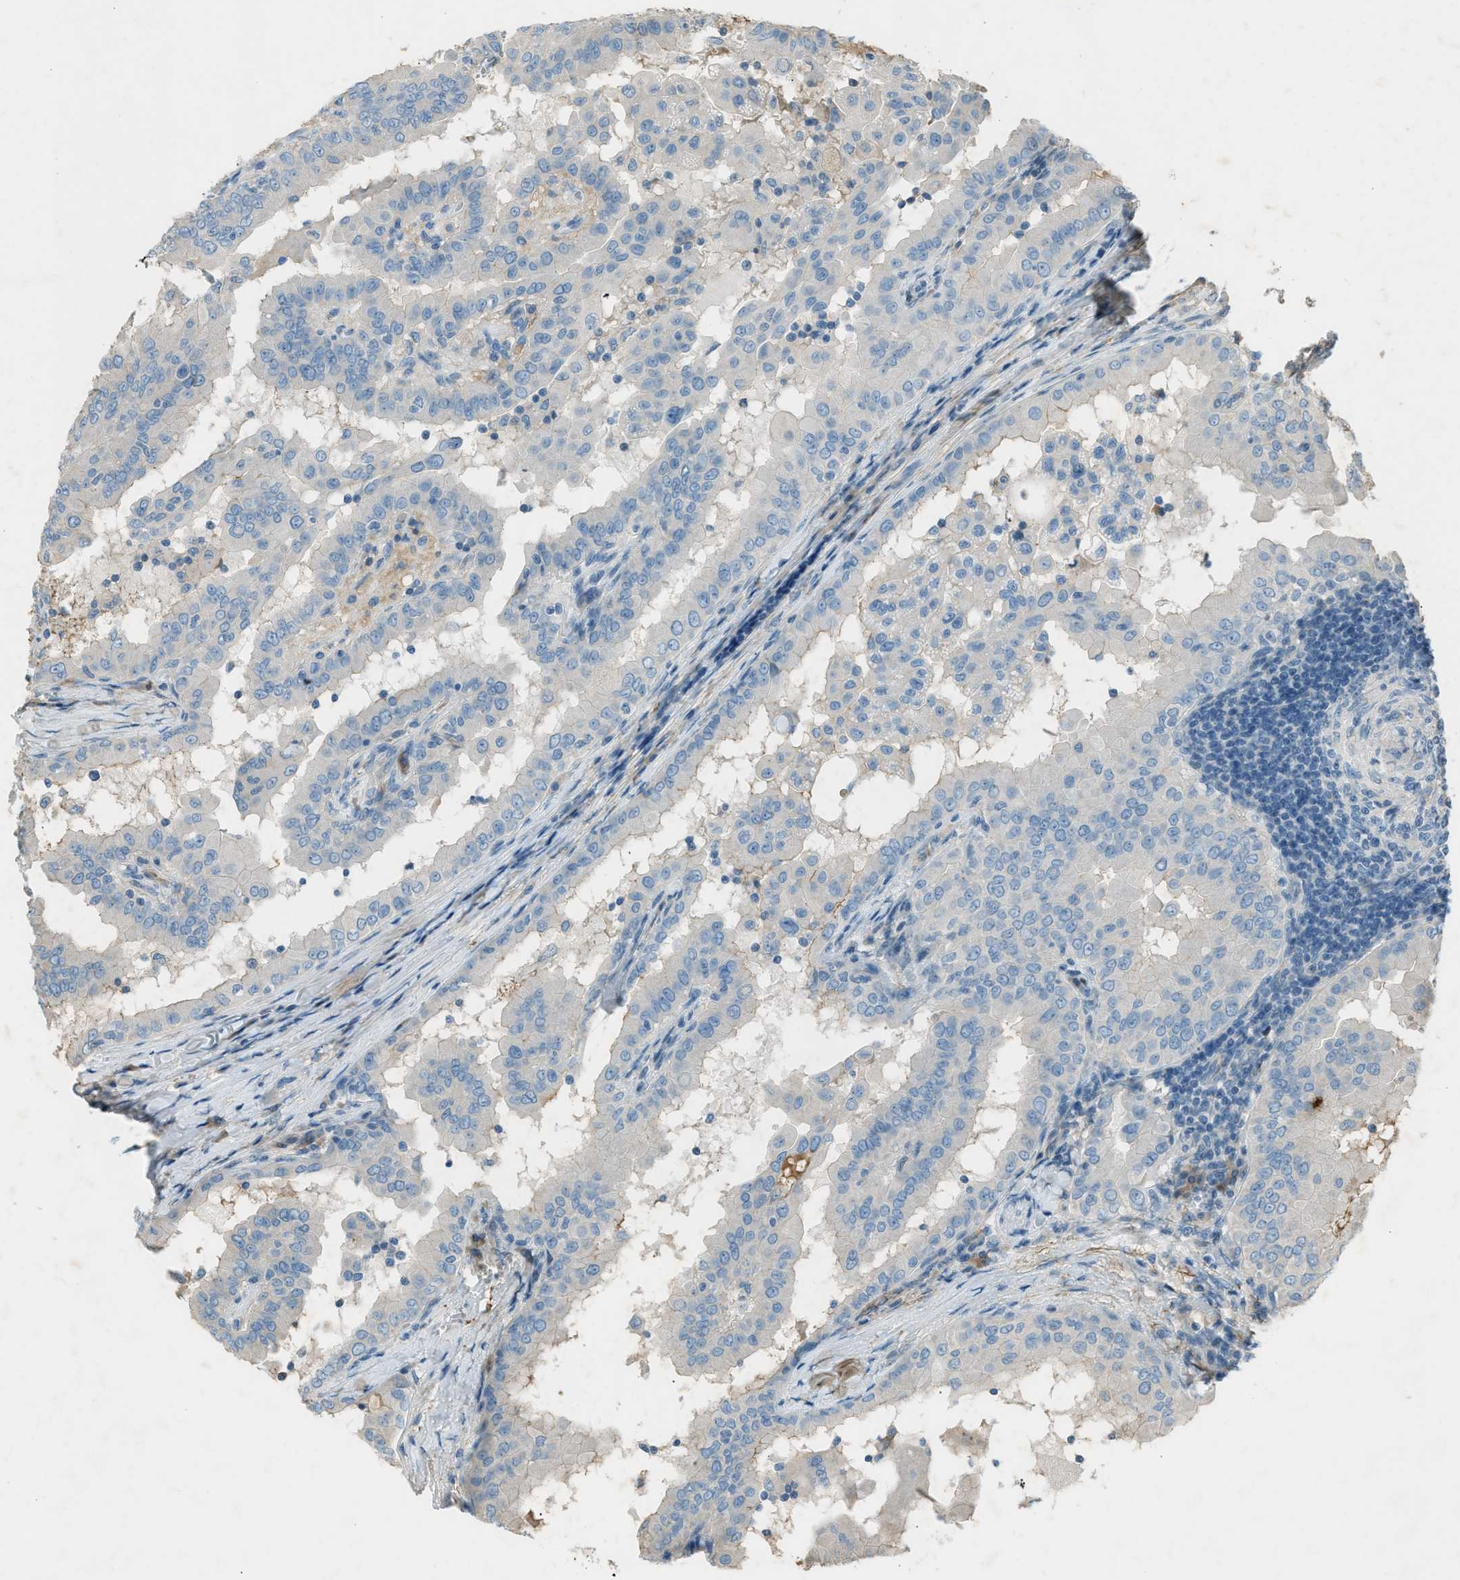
{"staining": {"intensity": "negative", "quantity": "none", "location": "none"}, "tissue": "thyroid cancer", "cell_type": "Tumor cells", "image_type": "cancer", "snomed": [{"axis": "morphology", "description": "Papillary adenocarcinoma, NOS"}, {"axis": "topography", "description": "Thyroid gland"}], "caption": "This is a image of IHC staining of papillary adenocarcinoma (thyroid), which shows no expression in tumor cells.", "gene": "FBLN2", "patient": {"sex": "male", "age": 33}}